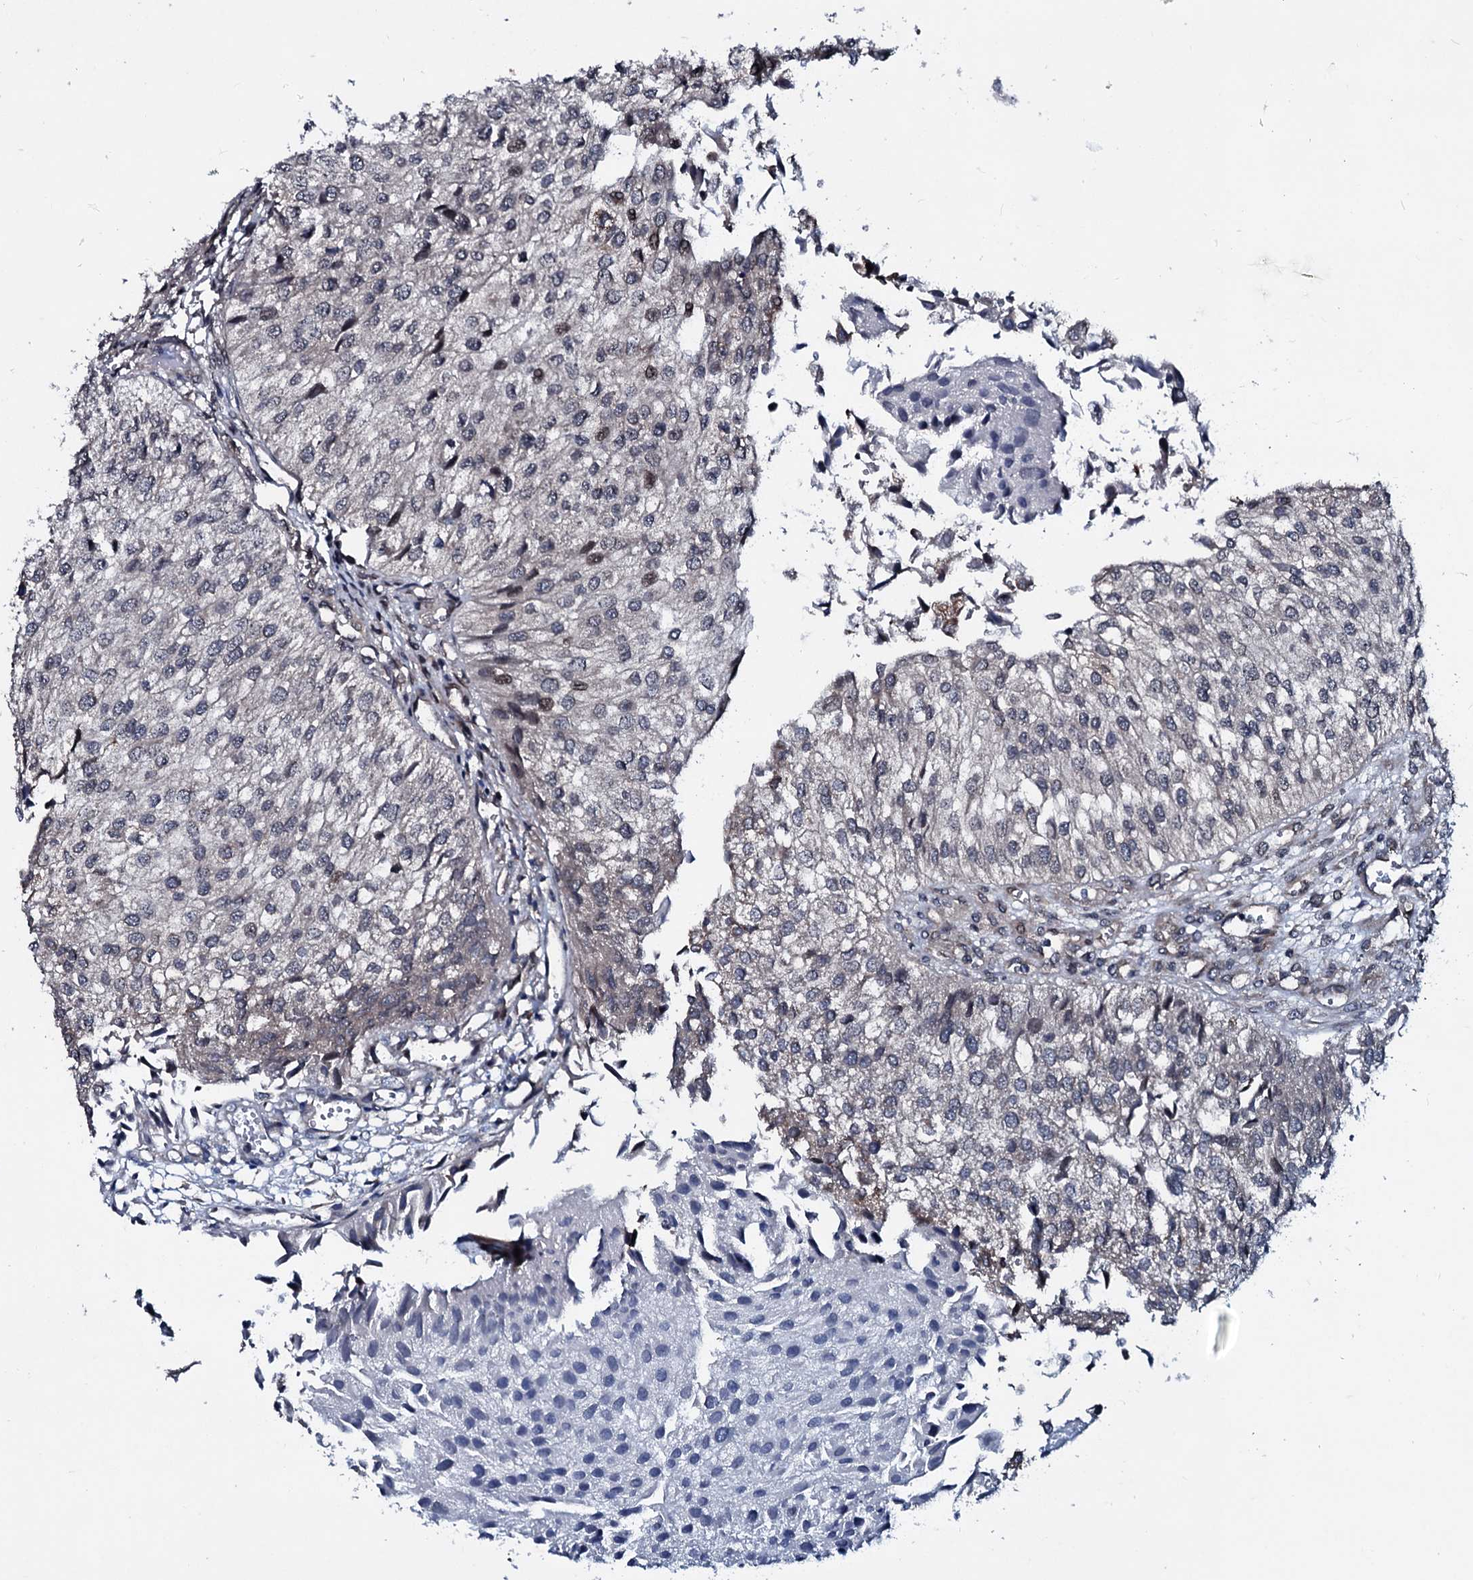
{"staining": {"intensity": "moderate", "quantity": "<25%", "location": "cytoplasmic/membranous,nuclear"}, "tissue": "urothelial cancer", "cell_type": "Tumor cells", "image_type": "cancer", "snomed": [{"axis": "morphology", "description": "Urothelial carcinoma, Low grade"}, {"axis": "topography", "description": "Urinary bladder"}], "caption": "This photomicrograph shows immunohistochemistry (IHC) staining of human urothelial carcinoma (low-grade), with low moderate cytoplasmic/membranous and nuclear expression in approximately <25% of tumor cells.", "gene": "OGFOD2", "patient": {"sex": "female", "age": 89}}